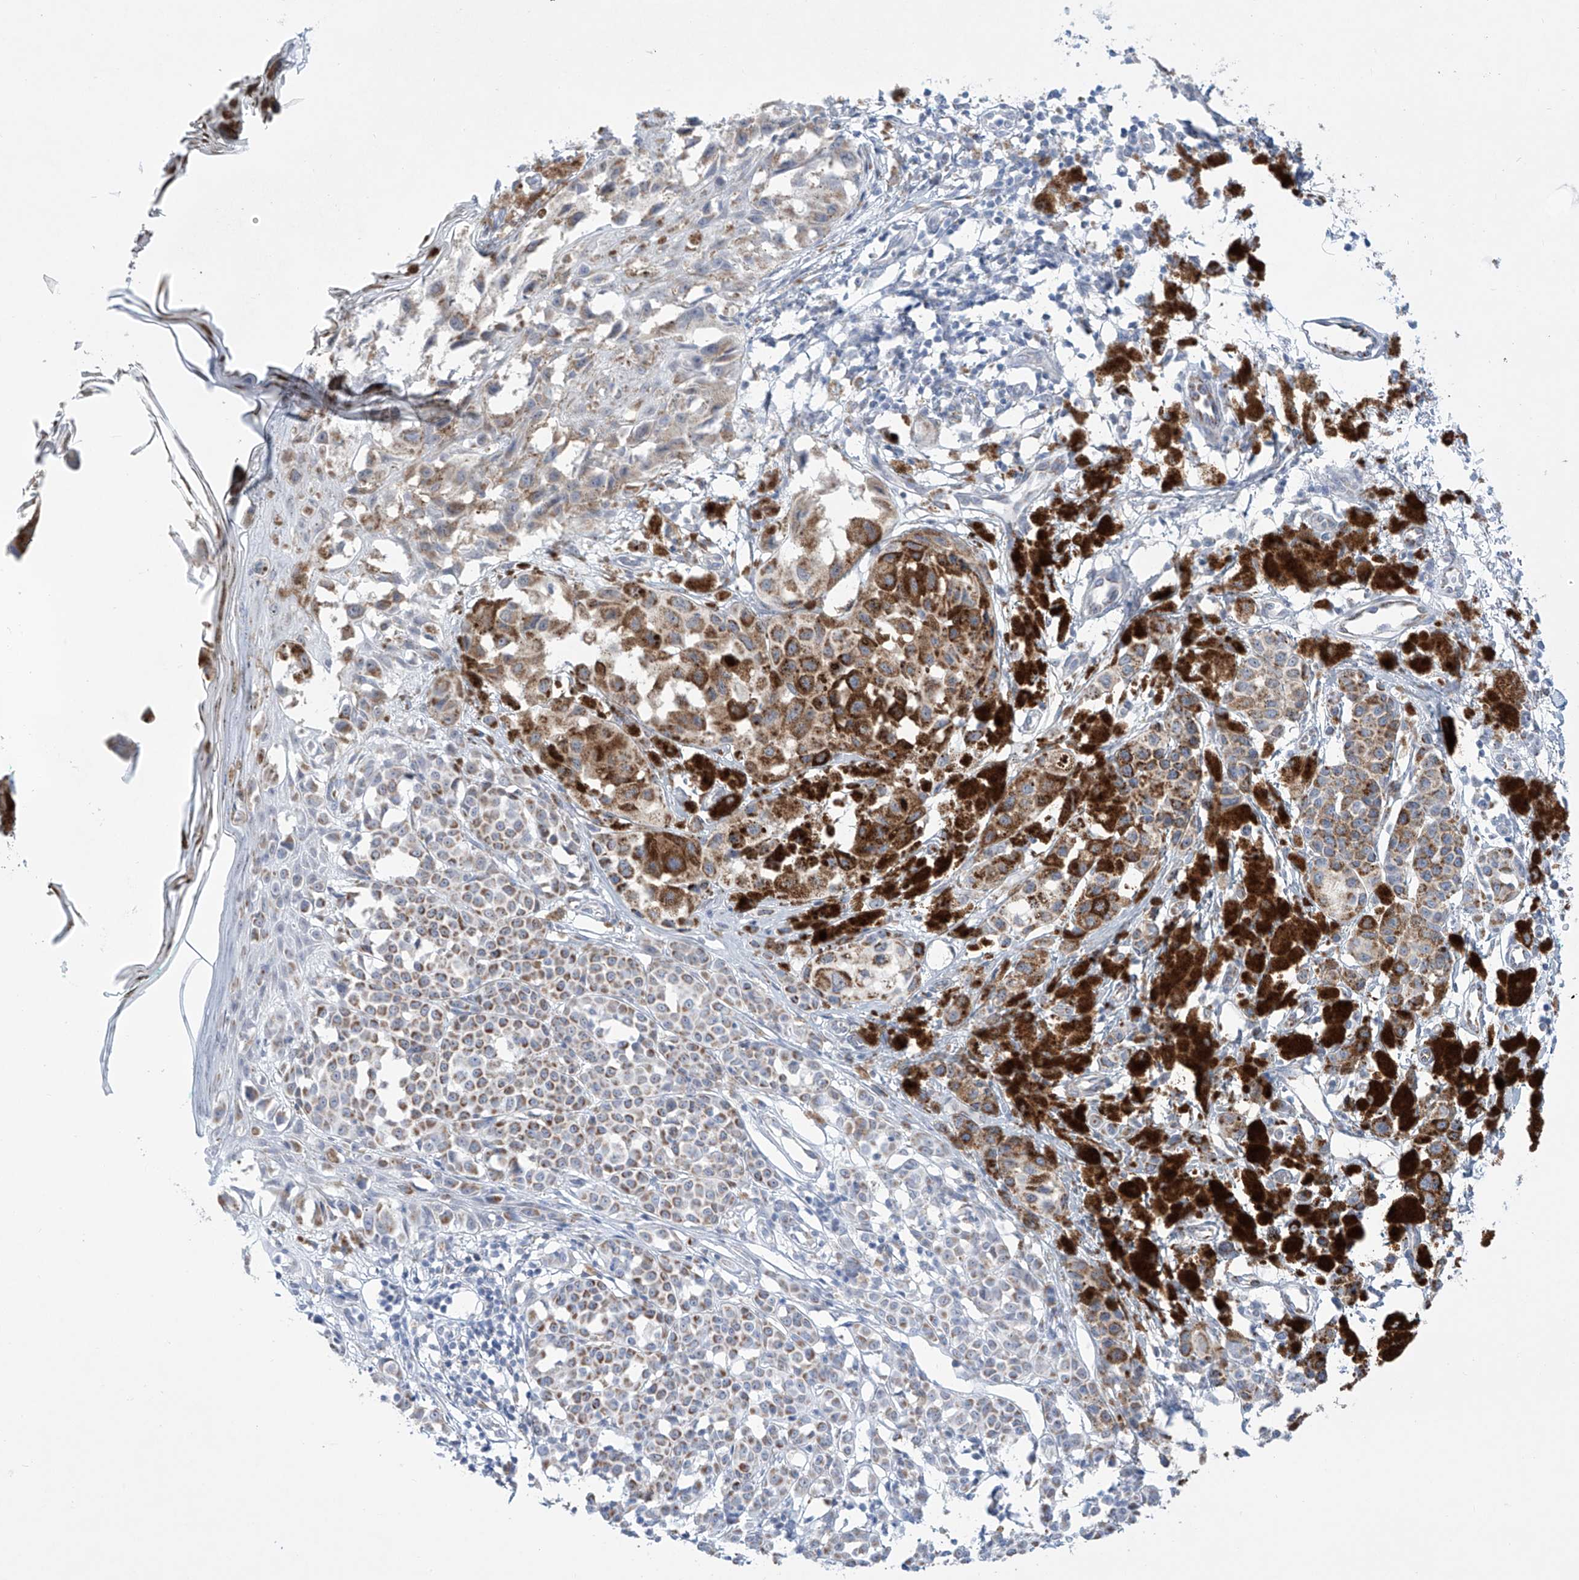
{"staining": {"intensity": "strong", "quantity": "25%-75%", "location": "cytoplasmic/membranous"}, "tissue": "melanoma", "cell_type": "Tumor cells", "image_type": "cancer", "snomed": [{"axis": "morphology", "description": "Malignant melanoma, NOS"}, {"axis": "topography", "description": "Skin of leg"}], "caption": "Approximately 25%-75% of tumor cells in malignant melanoma reveal strong cytoplasmic/membranous protein positivity as visualized by brown immunohistochemical staining.", "gene": "ALDH6A1", "patient": {"sex": "female", "age": 72}}